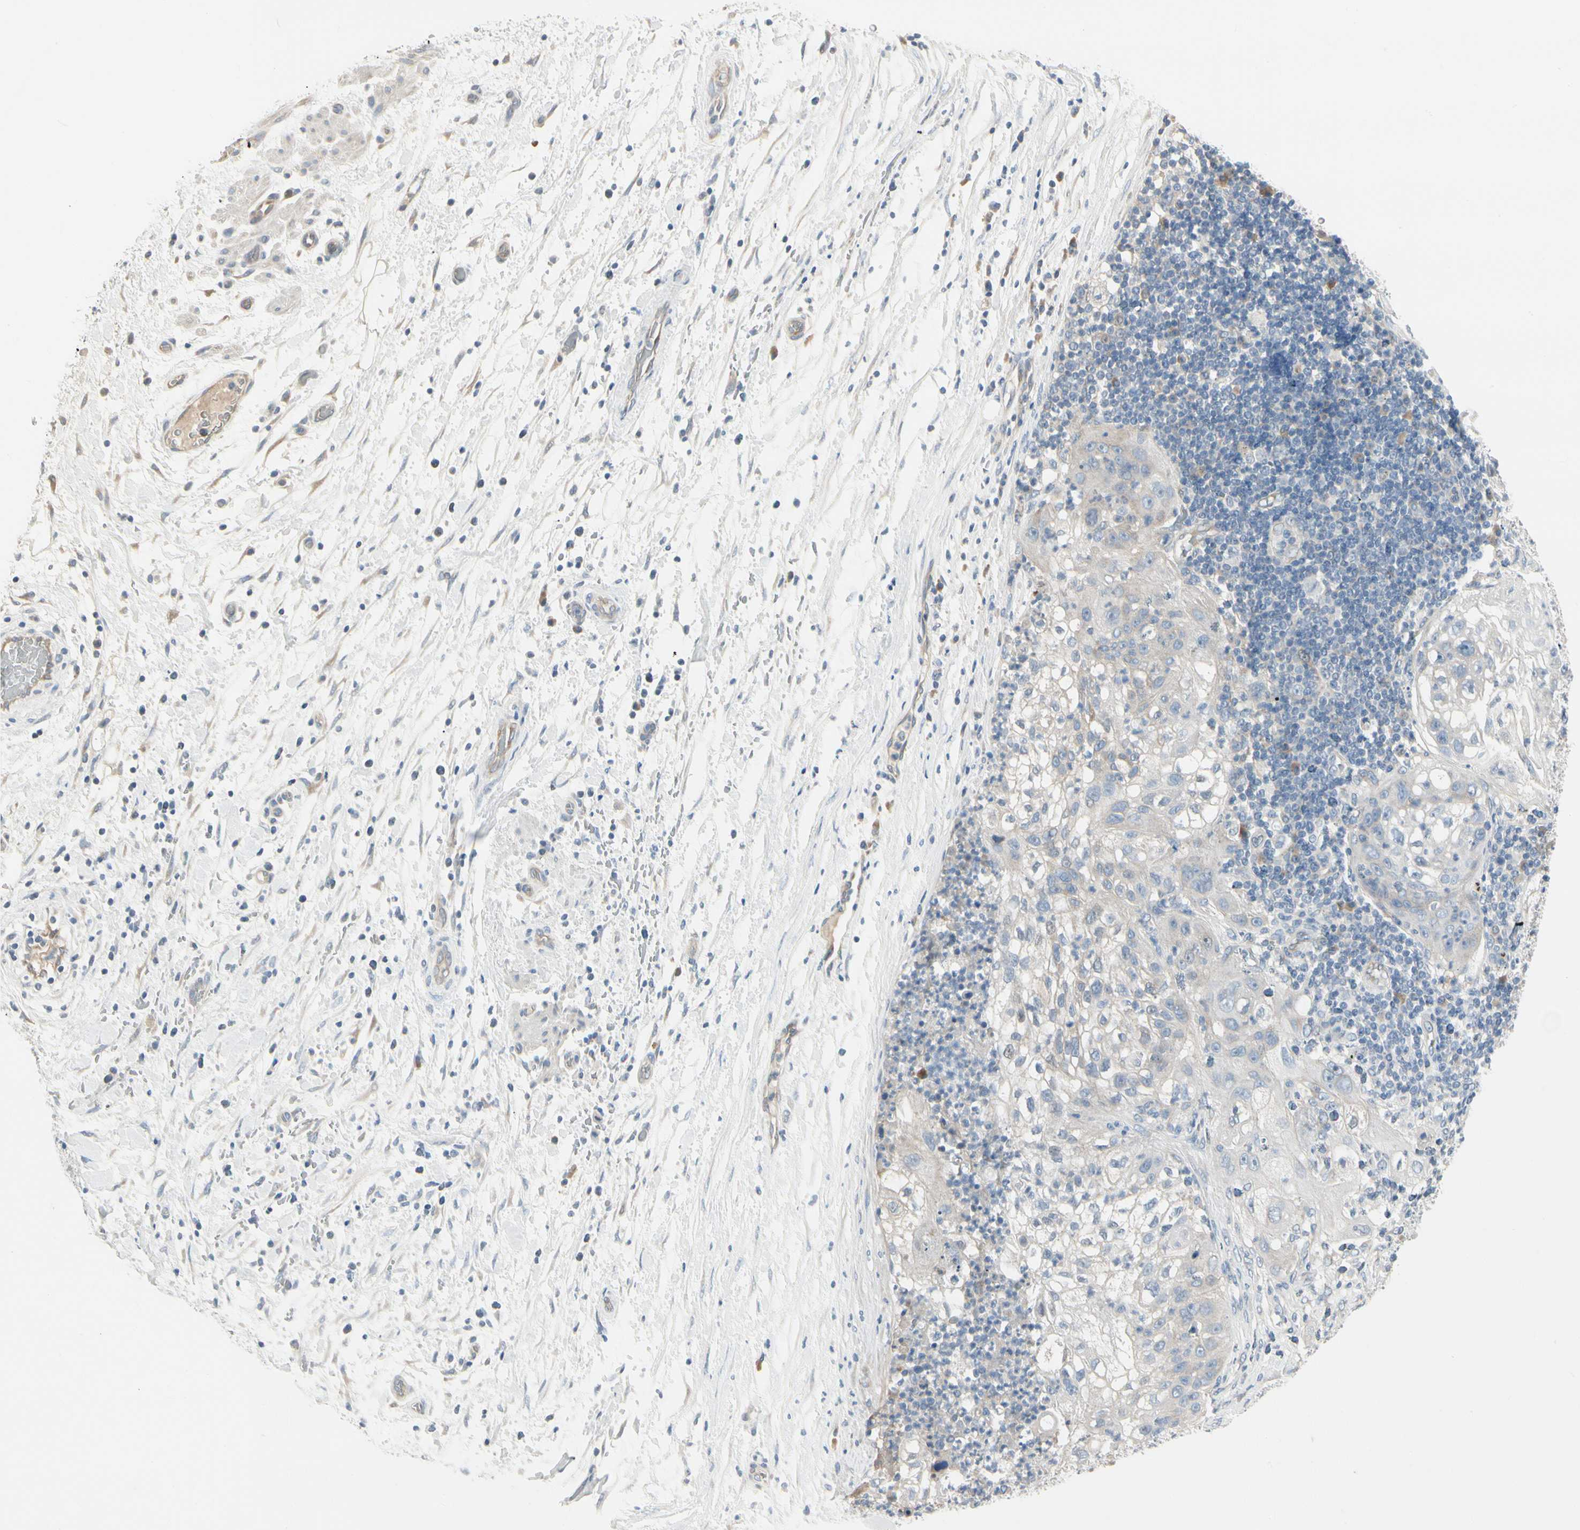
{"staining": {"intensity": "weak", "quantity": "25%-75%", "location": "cytoplasmic/membranous"}, "tissue": "lung cancer", "cell_type": "Tumor cells", "image_type": "cancer", "snomed": [{"axis": "morphology", "description": "Inflammation, NOS"}, {"axis": "morphology", "description": "Squamous cell carcinoma, NOS"}, {"axis": "topography", "description": "Lymph node"}, {"axis": "topography", "description": "Soft tissue"}, {"axis": "topography", "description": "Lung"}], "caption": "Lung cancer (squamous cell carcinoma) tissue displays weak cytoplasmic/membranous staining in approximately 25%-75% of tumor cells The protein of interest is stained brown, and the nuclei are stained in blue (DAB IHC with brightfield microscopy, high magnification).", "gene": "SPINK4", "patient": {"sex": "male", "age": 66}}